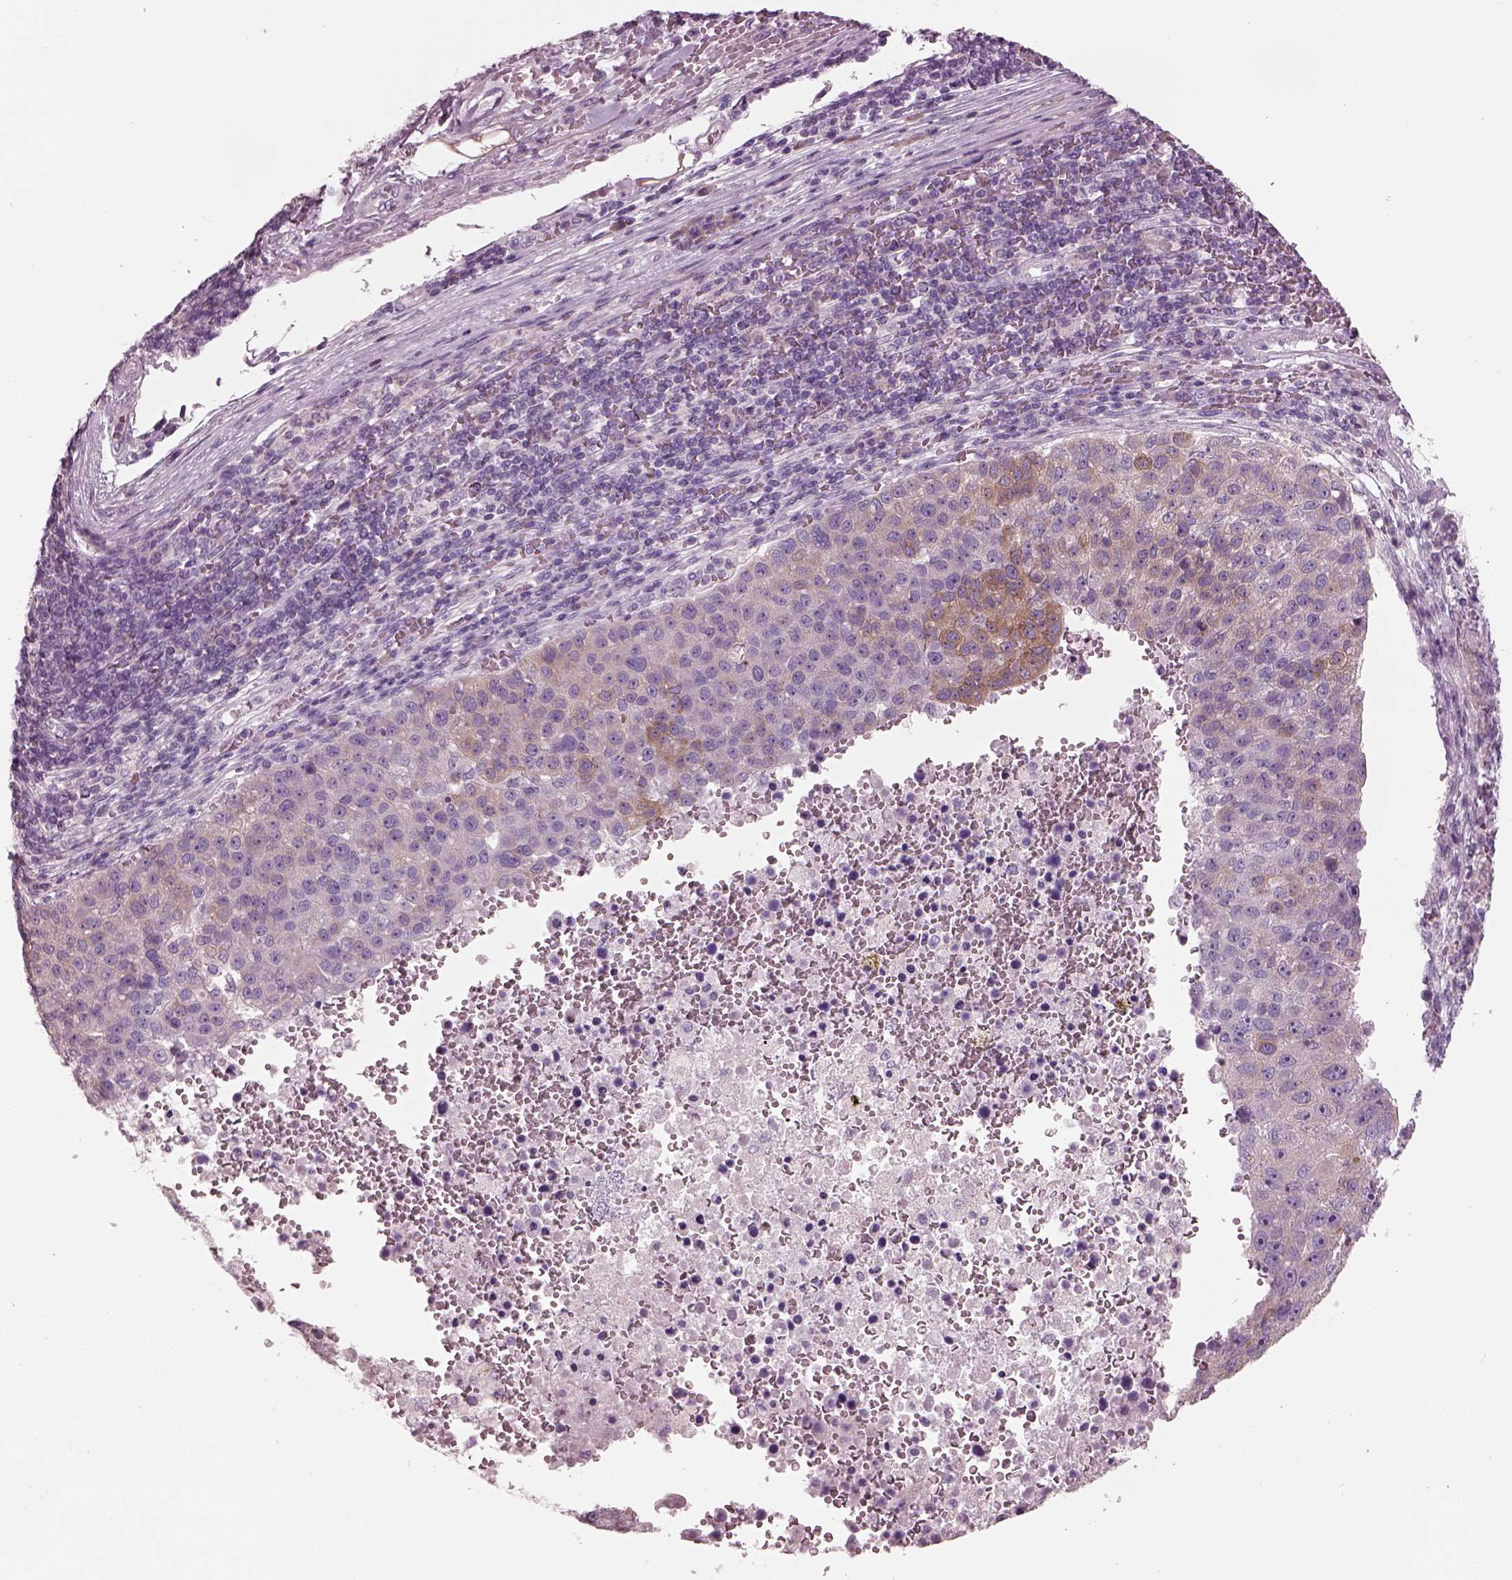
{"staining": {"intensity": "negative", "quantity": "none", "location": "none"}, "tissue": "pancreatic cancer", "cell_type": "Tumor cells", "image_type": "cancer", "snomed": [{"axis": "morphology", "description": "Adenocarcinoma, NOS"}, {"axis": "topography", "description": "Pancreas"}], "caption": "Protein analysis of pancreatic cancer (adenocarcinoma) shows no significant staining in tumor cells.", "gene": "SLC27A2", "patient": {"sex": "female", "age": 61}}